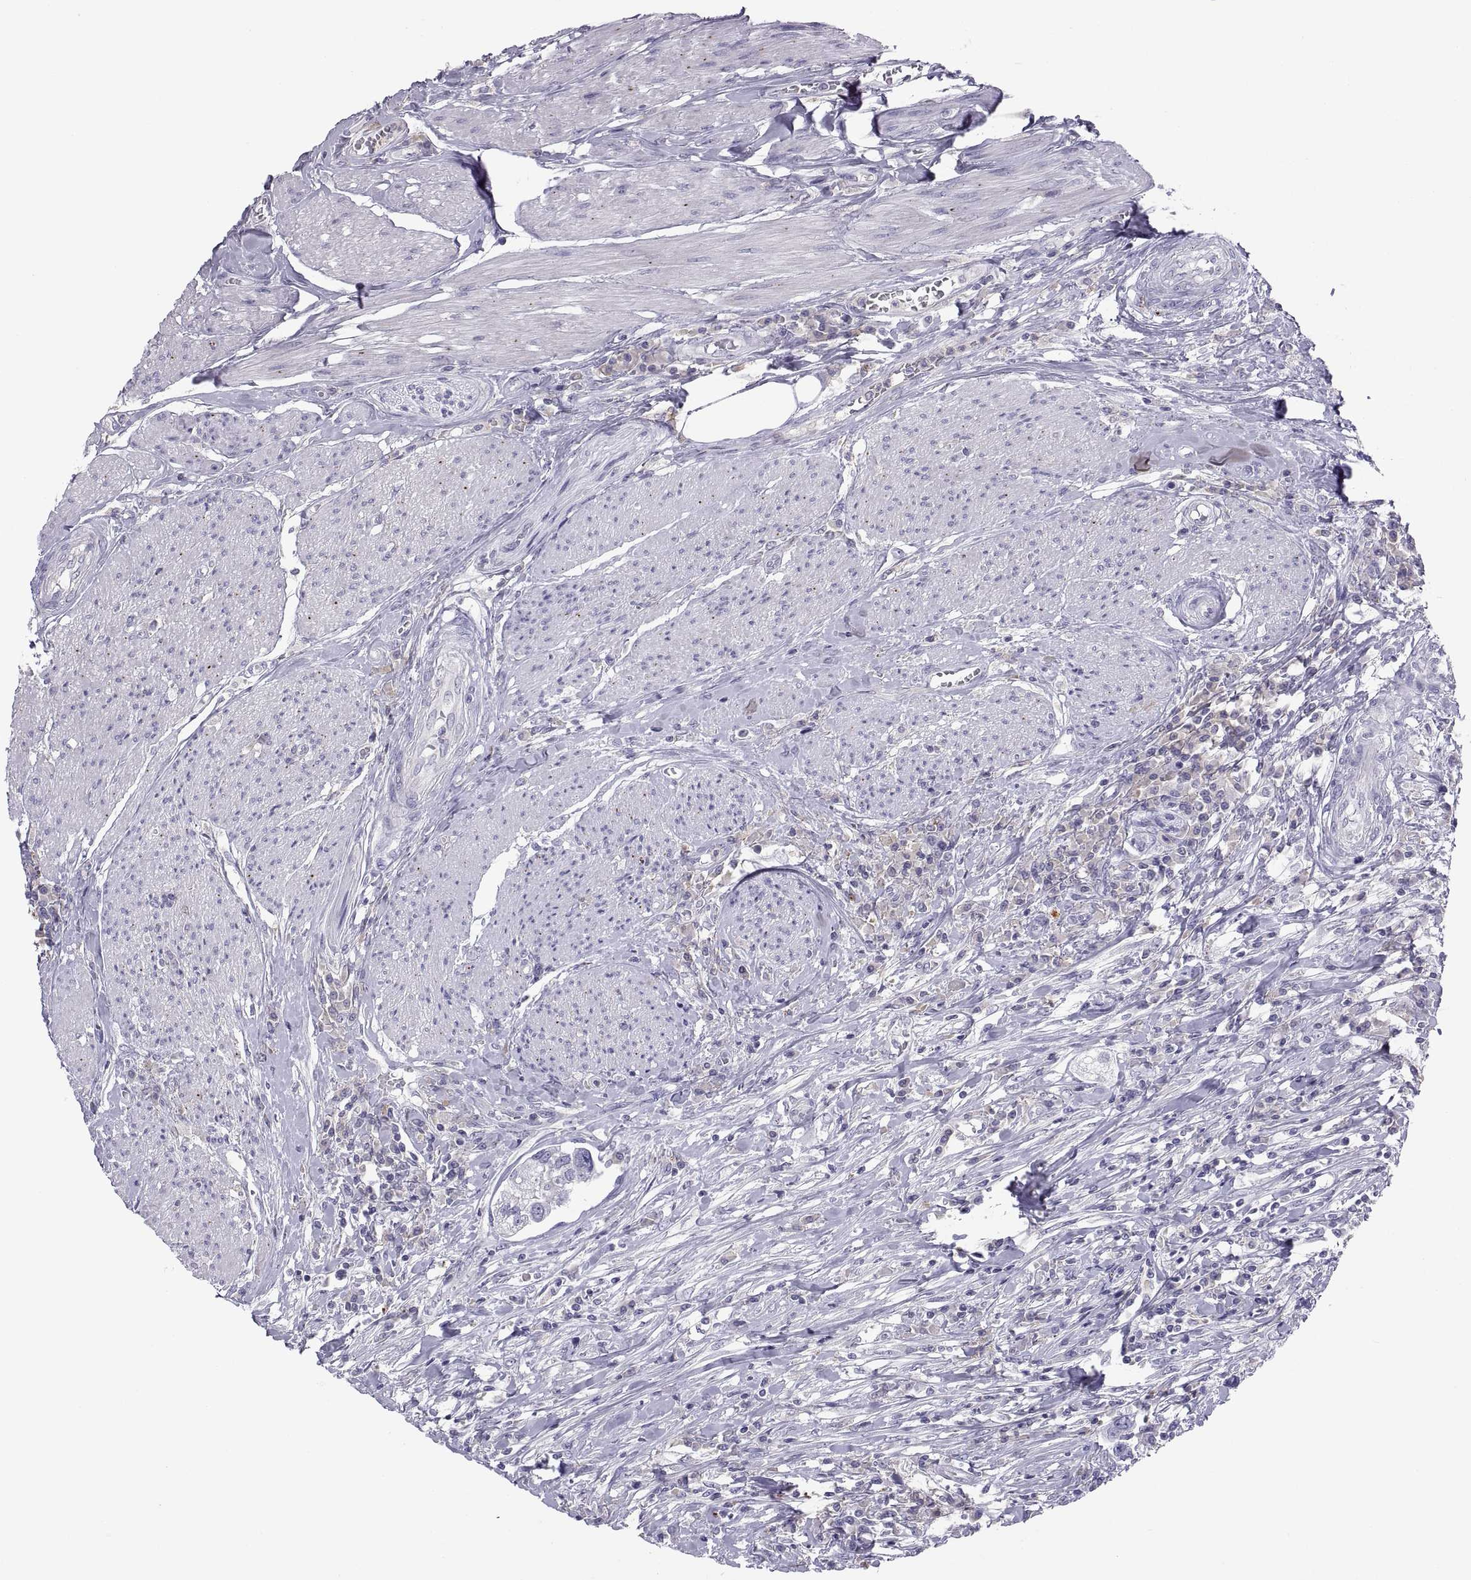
{"staining": {"intensity": "negative", "quantity": "none", "location": "none"}, "tissue": "urothelial cancer", "cell_type": "Tumor cells", "image_type": "cancer", "snomed": [{"axis": "morphology", "description": "Urothelial carcinoma, NOS"}, {"axis": "morphology", "description": "Urothelial carcinoma, High grade"}, {"axis": "topography", "description": "Urinary bladder"}], "caption": "DAB (3,3'-diaminobenzidine) immunohistochemical staining of human urothelial carcinoma (high-grade) shows no significant positivity in tumor cells.", "gene": "RGS19", "patient": {"sex": "male", "age": 63}}